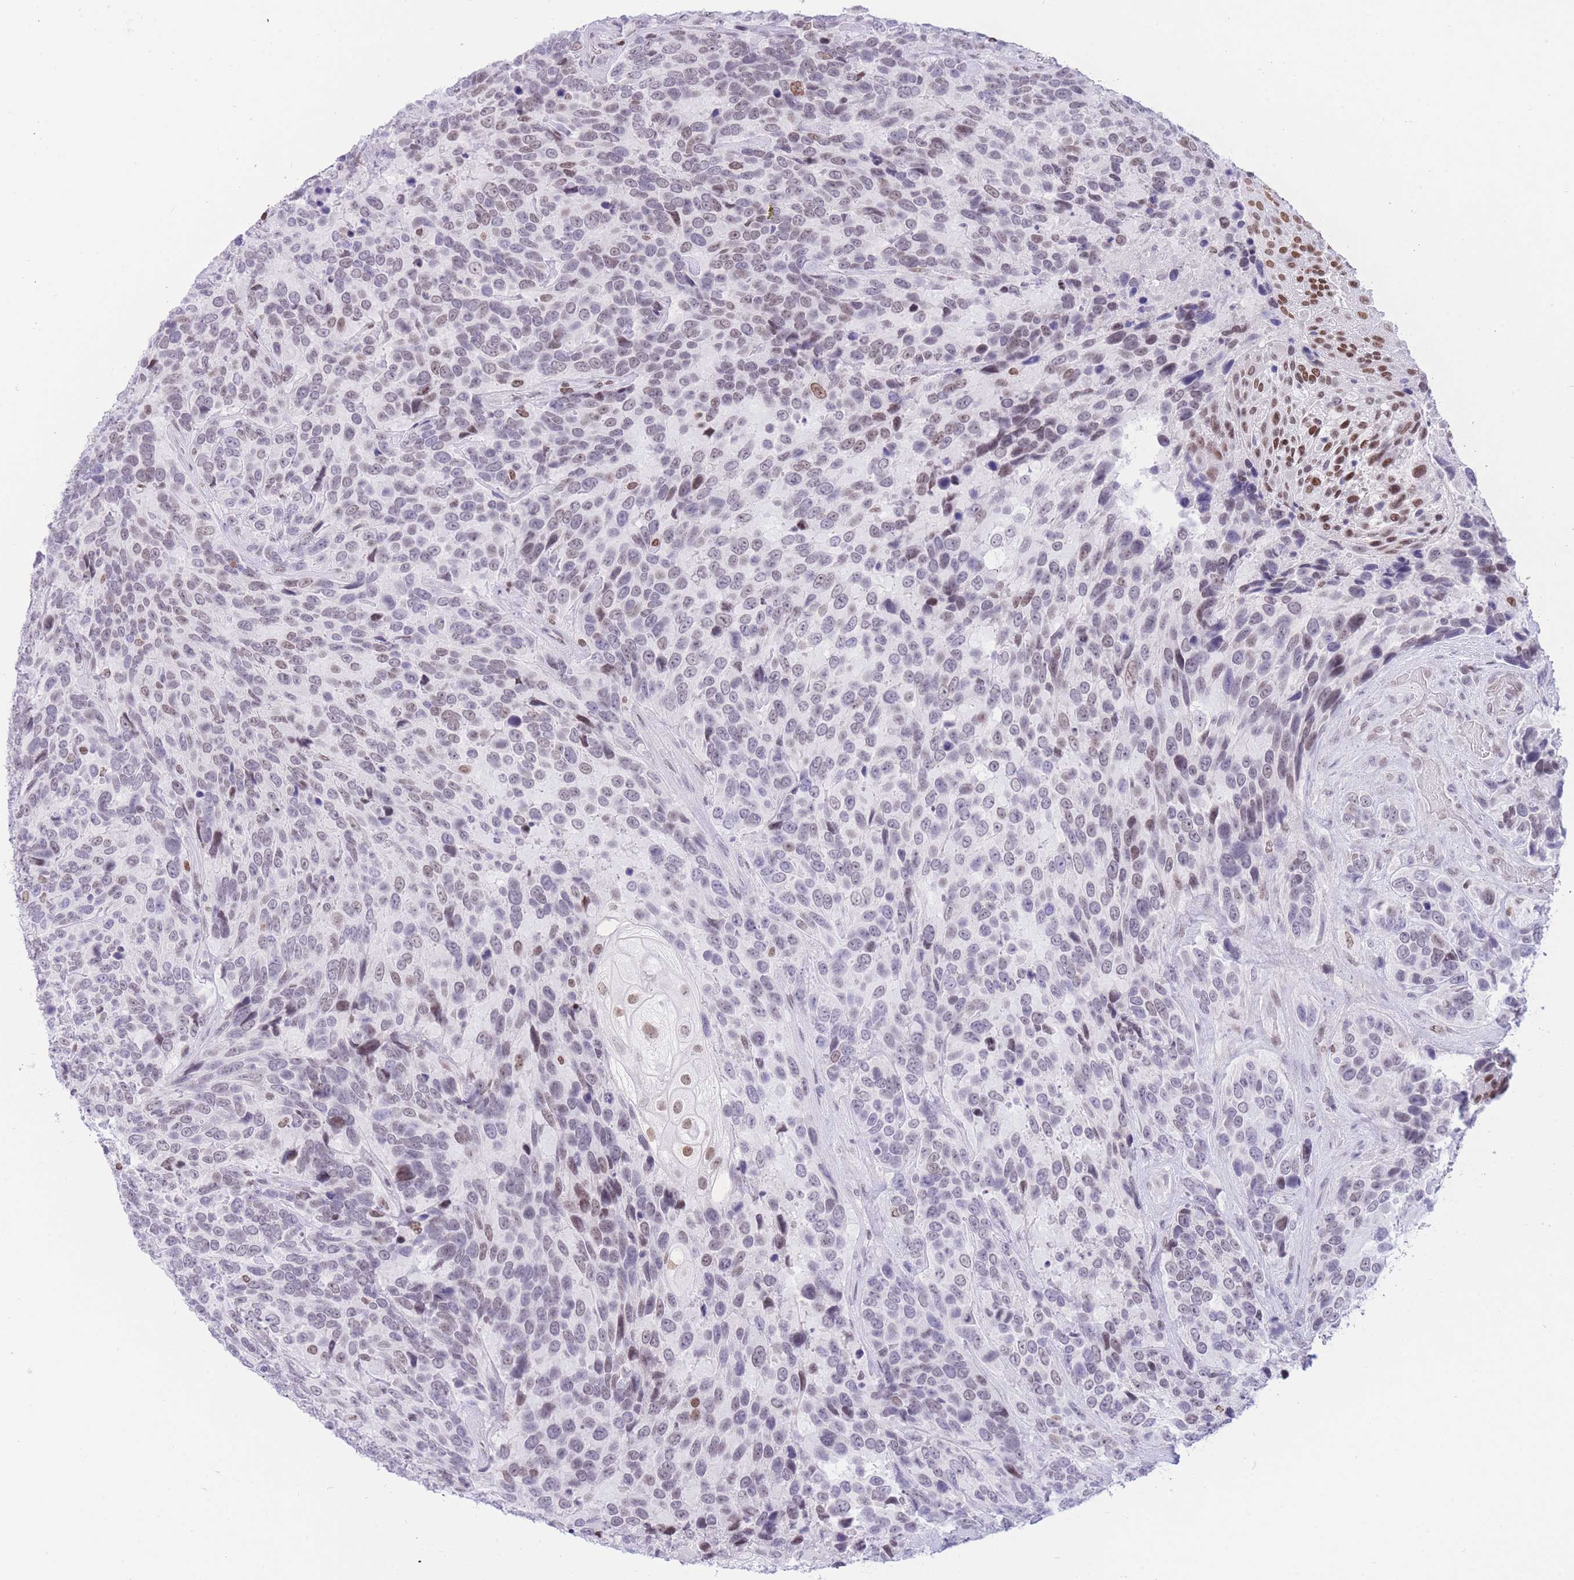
{"staining": {"intensity": "moderate", "quantity": "<25%", "location": "nuclear"}, "tissue": "urothelial cancer", "cell_type": "Tumor cells", "image_type": "cancer", "snomed": [{"axis": "morphology", "description": "Urothelial carcinoma, High grade"}, {"axis": "topography", "description": "Urinary bladder"}], "caption": "This image shows urothelial carcinoma (high-grade) stained with immunohistochemistry to label a protein in brown. The nuclear of tumor cells show moderate positivity for the protein. Nuclei are counter-stained blue.", "gene": "HMGN1", "patient": {"sex": "female", "age": 70}}